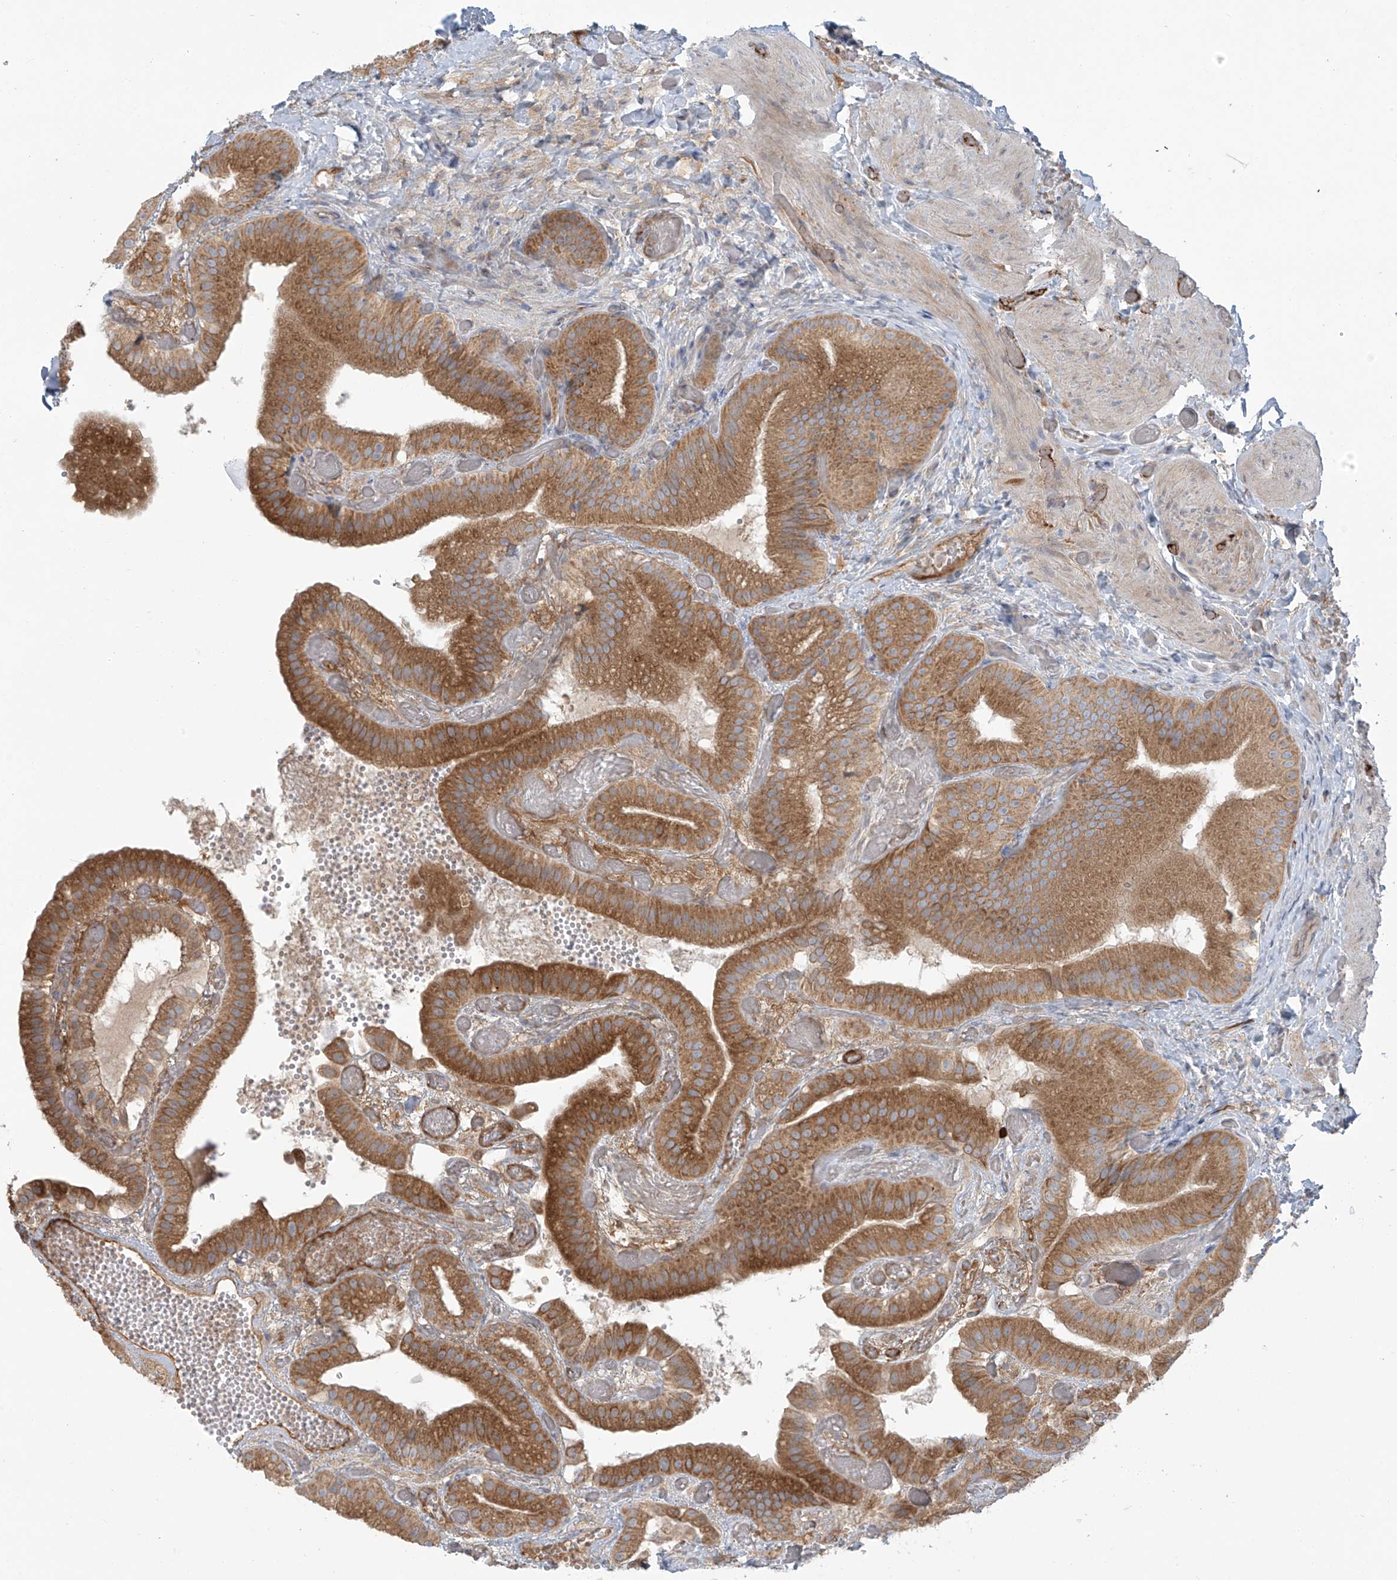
{"staining": {"intensity": "moderate", "quantity": ">75%", "location": "cytoplasmic/membranous"}, "tissue": "gallbladder", "cell_type": "Glandular cells", "image_type": "normal", "snomed": [{"axis": "morphology", "description": "Normal tissue, NOS"}, {"axis": "topography", "description": "Gallbladder"}], "caption": "Brown immunohistochemical staining in normal gallbladder demonstrates moderate cytoplasmic/membranous staining in about >75% of glandular cells. (Brightfield microscopy of DAB IHC at high magnification).", "gene": "LZTS3", "patient": {"sex": "female", "age": 64}}